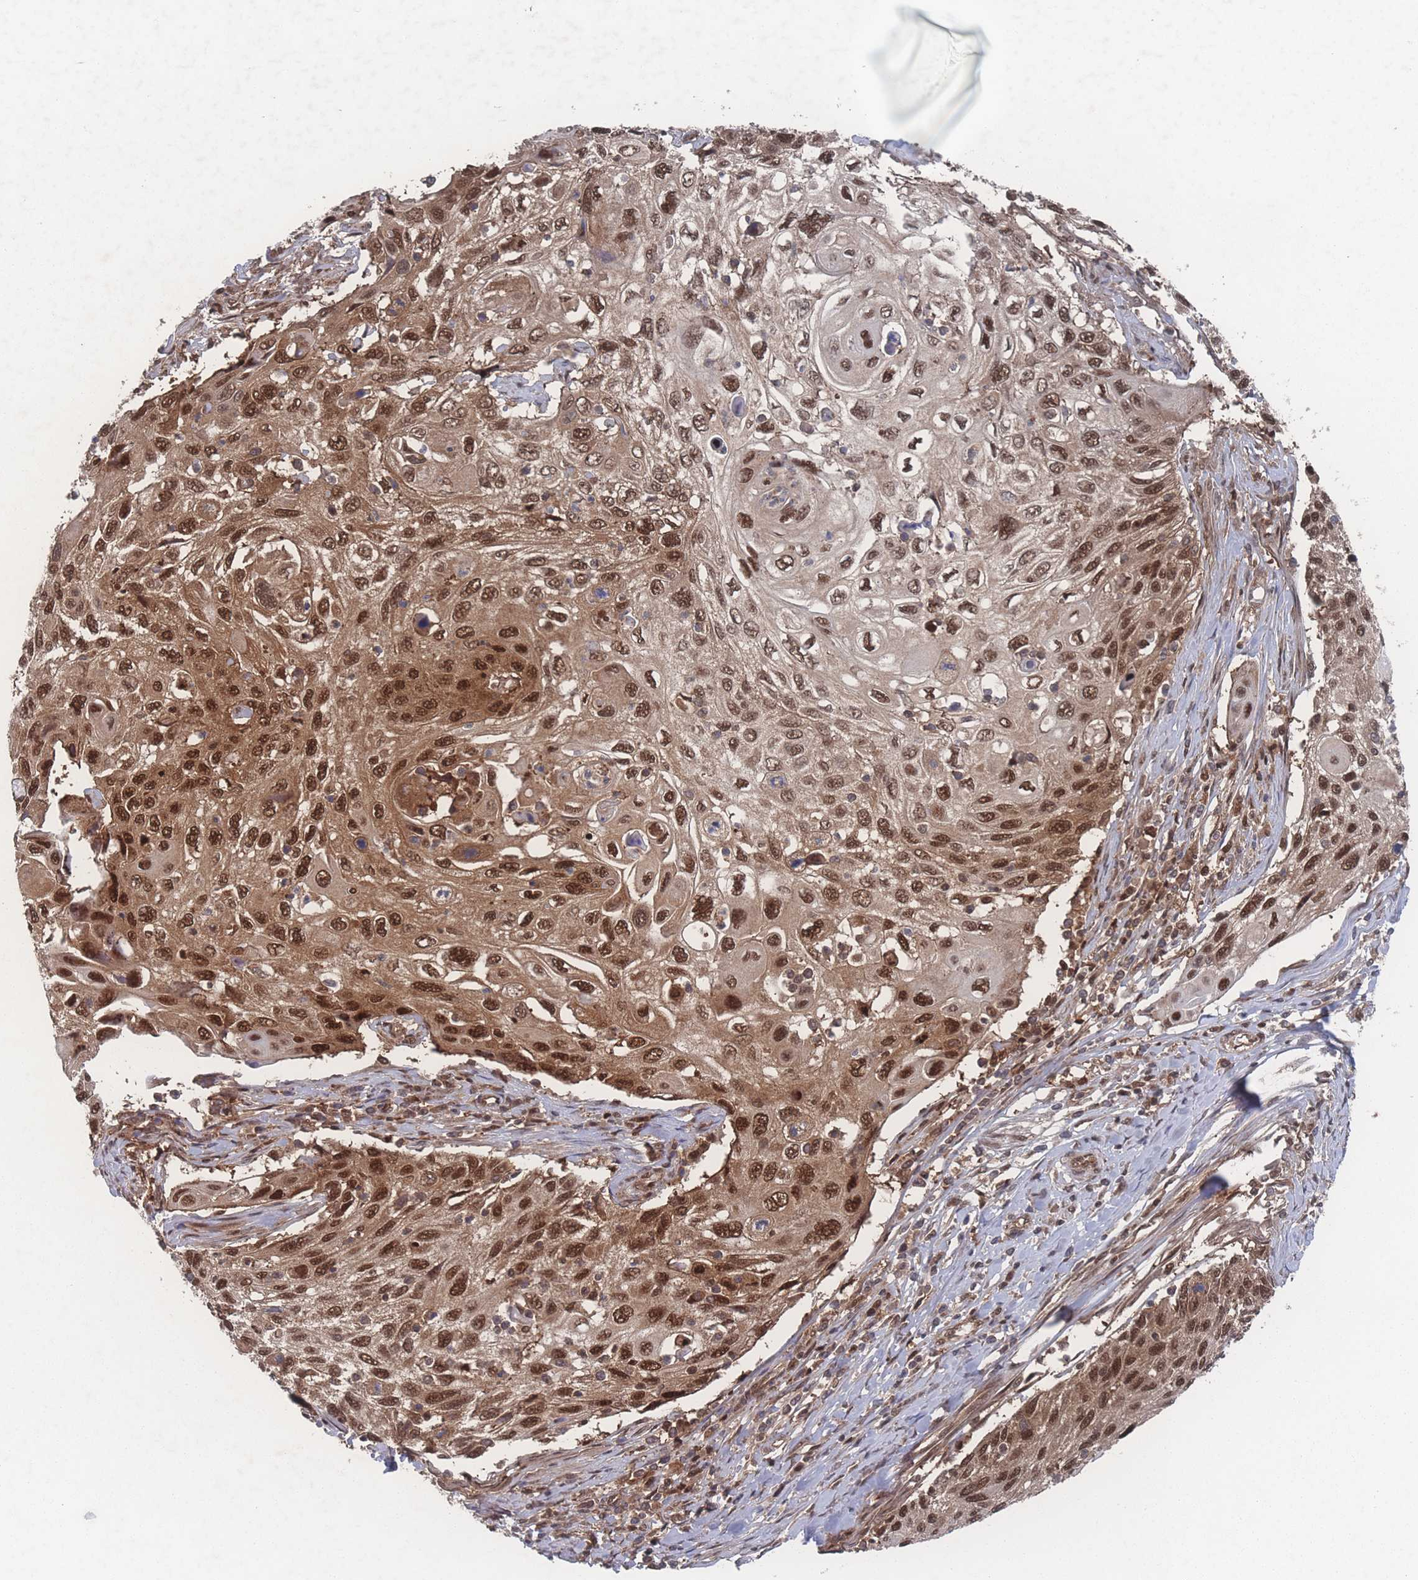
{"staining": {"intensity": "strong", "quantity": ">75%", "location": "cytoplasmic/membranous,nuclear"}, "tissue": "cervical cancer", "cell_type": "Tumor cells", "image_type": "cancer", "snomed": [{"axis": "morphology", "description": "Squamous cell carcinoma, NOS"}, {"axis": "topography", "description": "Cervix"}], "caption": "An image showing strong cytoplasmic/membranous and nuclear expression in about >75% of tumor cells in cervical cancer, as visualized by brown immunohistochemical staining.", "gene": "PSMA1", "patient": {"sex": "female", "age": 70}}